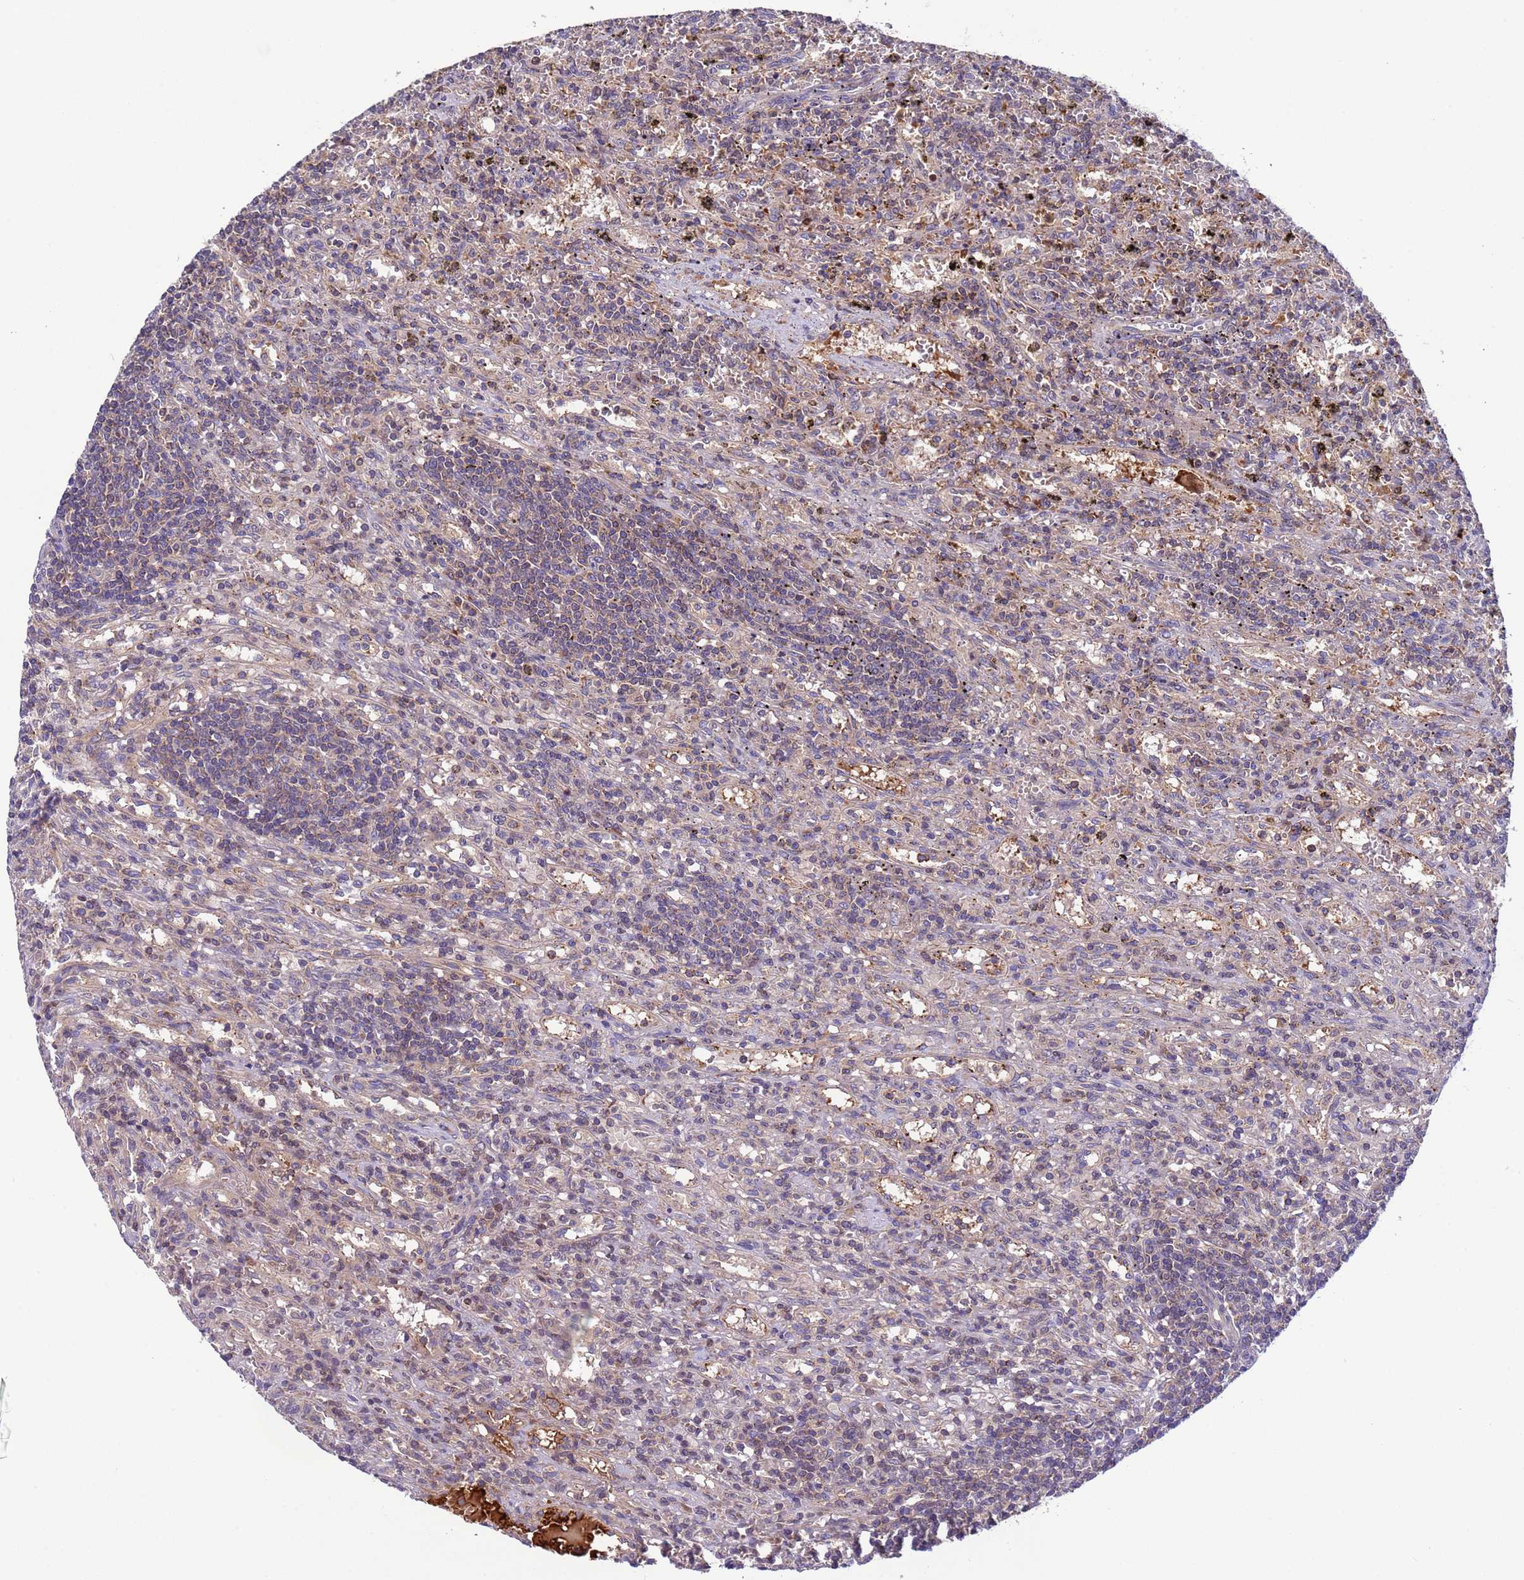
{"staining": {"intensity": "negative", "quantity": "none", "location": "none"}, "tissue": "lymphoma", "cell_type": "Tumor cells", "image_type": "cancer", "snomed": [{"axis": "morphology", "description": "Malignant lymphoma, non-Hodgkin's type, Low grade"}, {"axis": "topography", "description": "Spleen"}], "caption": "Tumor cells show no significant expression in lymphoma. (DAB immunohistochemistry, high magnification).", "gene": "PARP16", "patient": {"sex": "male", "age": 76}}